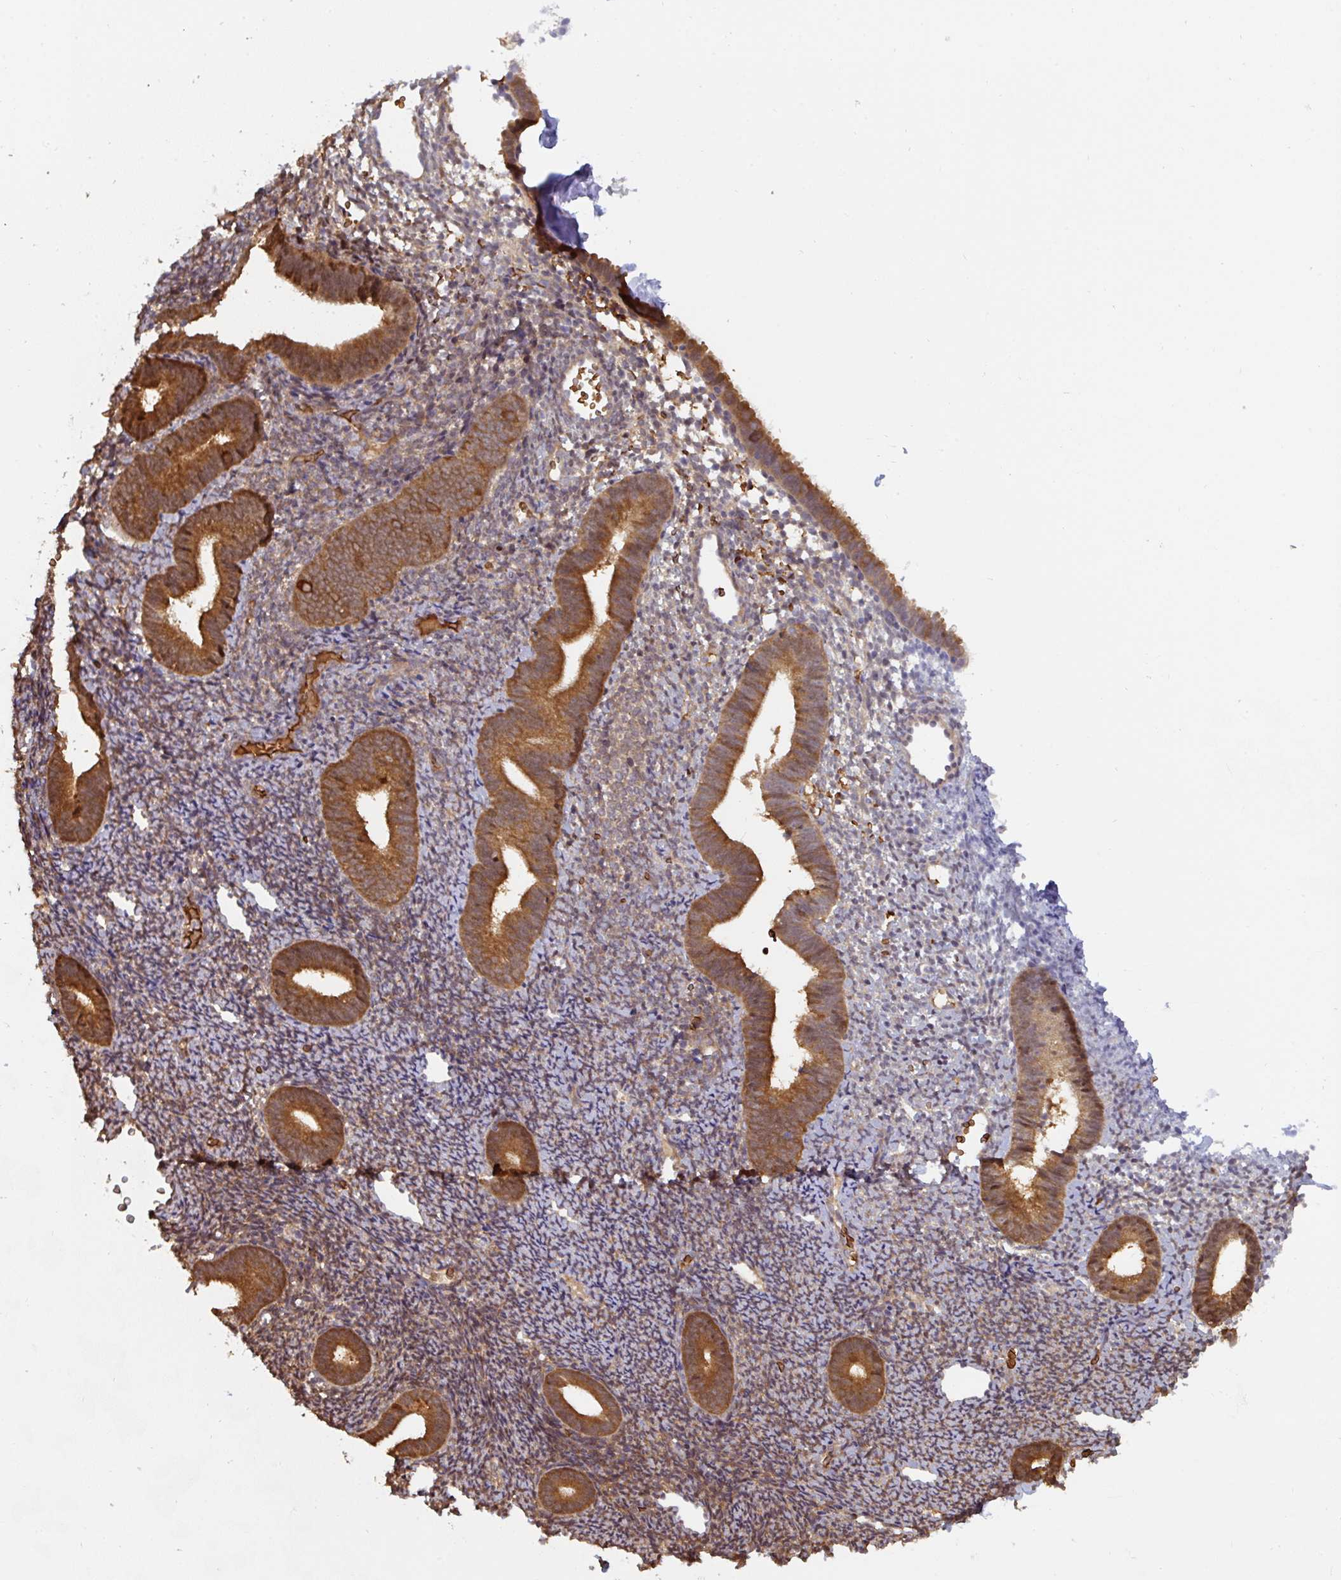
{"staining": {"intensity": "weak", "quantity": "25%-75%", "location": "cytoplasmic/membranous"}, "tissue": "endometrium", "cell_type": "Cells in endometrial stroma", "image_type": "normal", "snomed": [{"axis": "morphology", "description": "Normal tissue, NOS"}, {"axis": "topography", "description": "Endometrium"}], "caption": "Immunohistochemistry (IHC) of normal endometrium exhibits low levels of weak cytoplasmic/membranous staining in about 25%-75% of cells in endometrial stroma.", "gene": "ST13", "patient": {"sex": "female", "age": 39}}